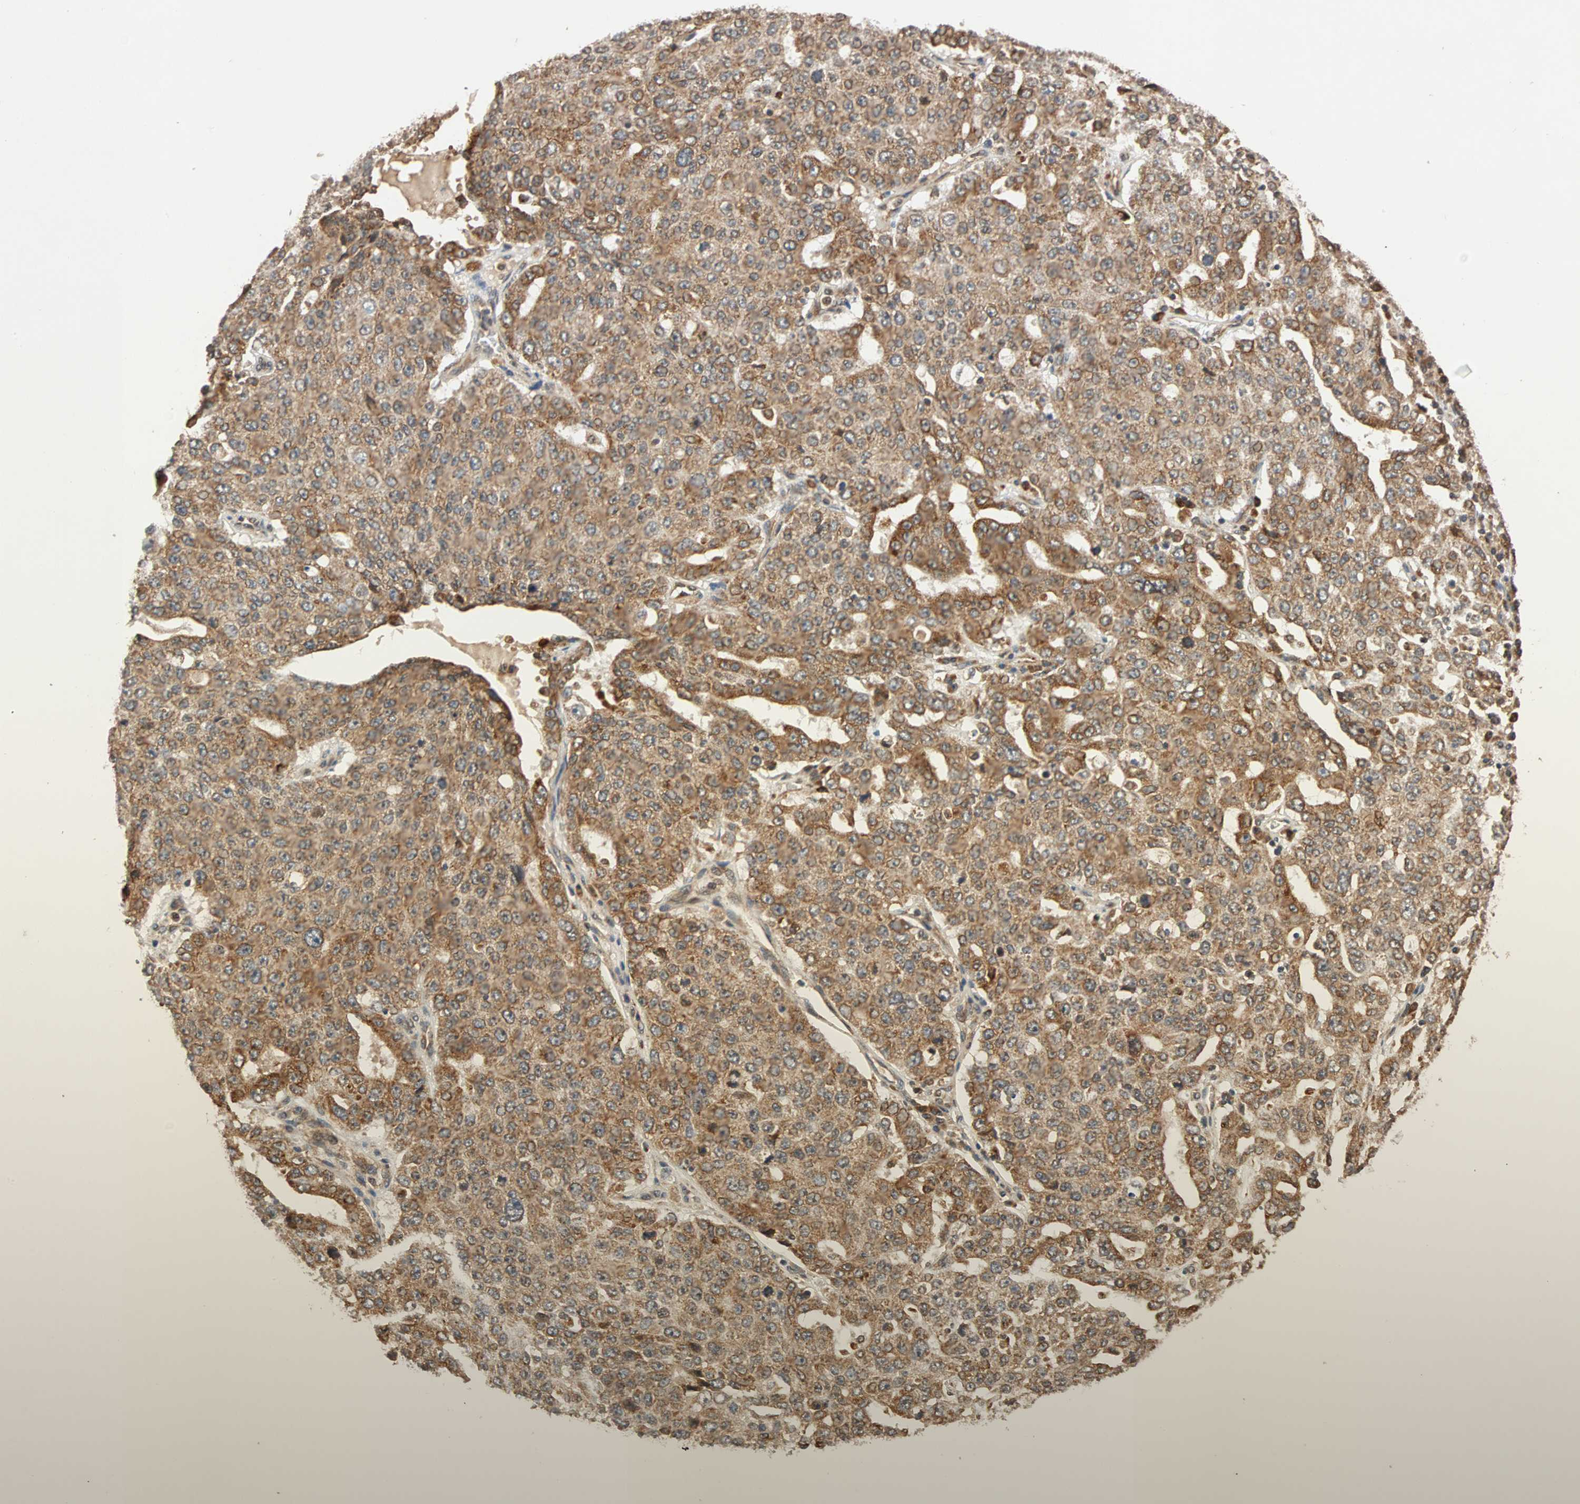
{"staining": {"intensity": "moderate", "quantity": ">75%", "location": "cytoplasmic/membranous"}, "tissue": "ovarian cancer", "cell_type": "Tumor cells", "image_type": "cancer", "snomed": [{"axis": "morphology", "description": "Carcinoma, endometroid"}, {"axis": "topography", "description": "Ovary"}], "caption": "Tumor cells demonstrate medium levels of moderate cytoplasmic/membranous expression in about >75% of cells in ovarian cancer (endometroid carcinoma). The protein is stained brown, and the nuclei are stained in blue (DAB IHC with brightfield microscopy, high magnification).", "gene": "AUP1", "patient": {"sex": "female", "age": 62}}